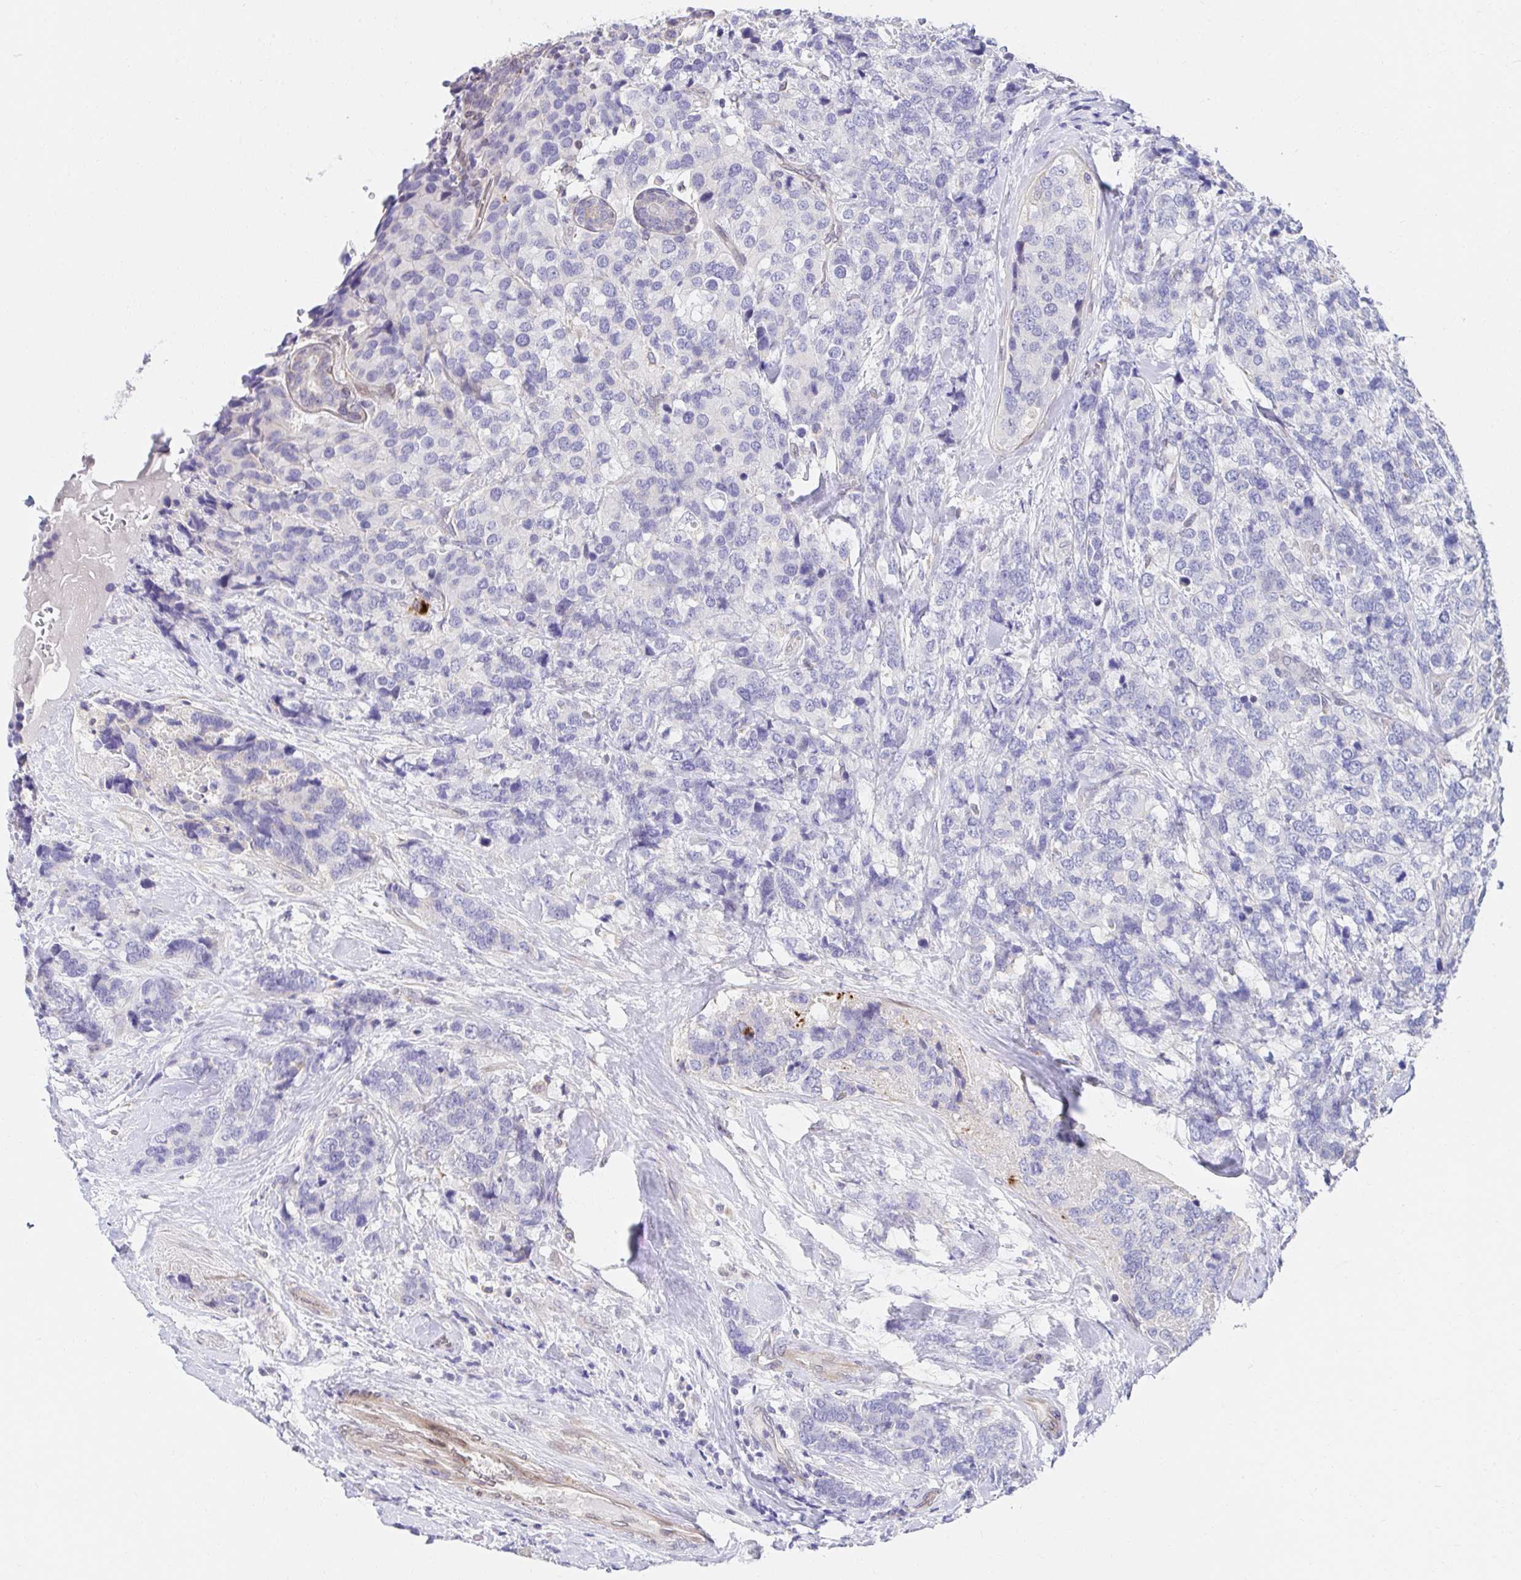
{"staining": {"intensity": "negative", "quantity": "none", "location": "none"}, "tissue": "breast cancer", "cell_type": "Tumor cells", "image_type": "cancer", "snomed": [{"axis": "morphology", "description": "Lobular carcinoma"}, {"axis": "topography", "description": "Breast"}], "caption": "IHC micrograph of neoplastic tissue: breast lobular carcinoma stained with DAB (3,3'-diaminobenzidine) displays no significant protein staining in tumor cells.", "gene": "AKAP14", "patient": {"sex": "female", "age": 59}}